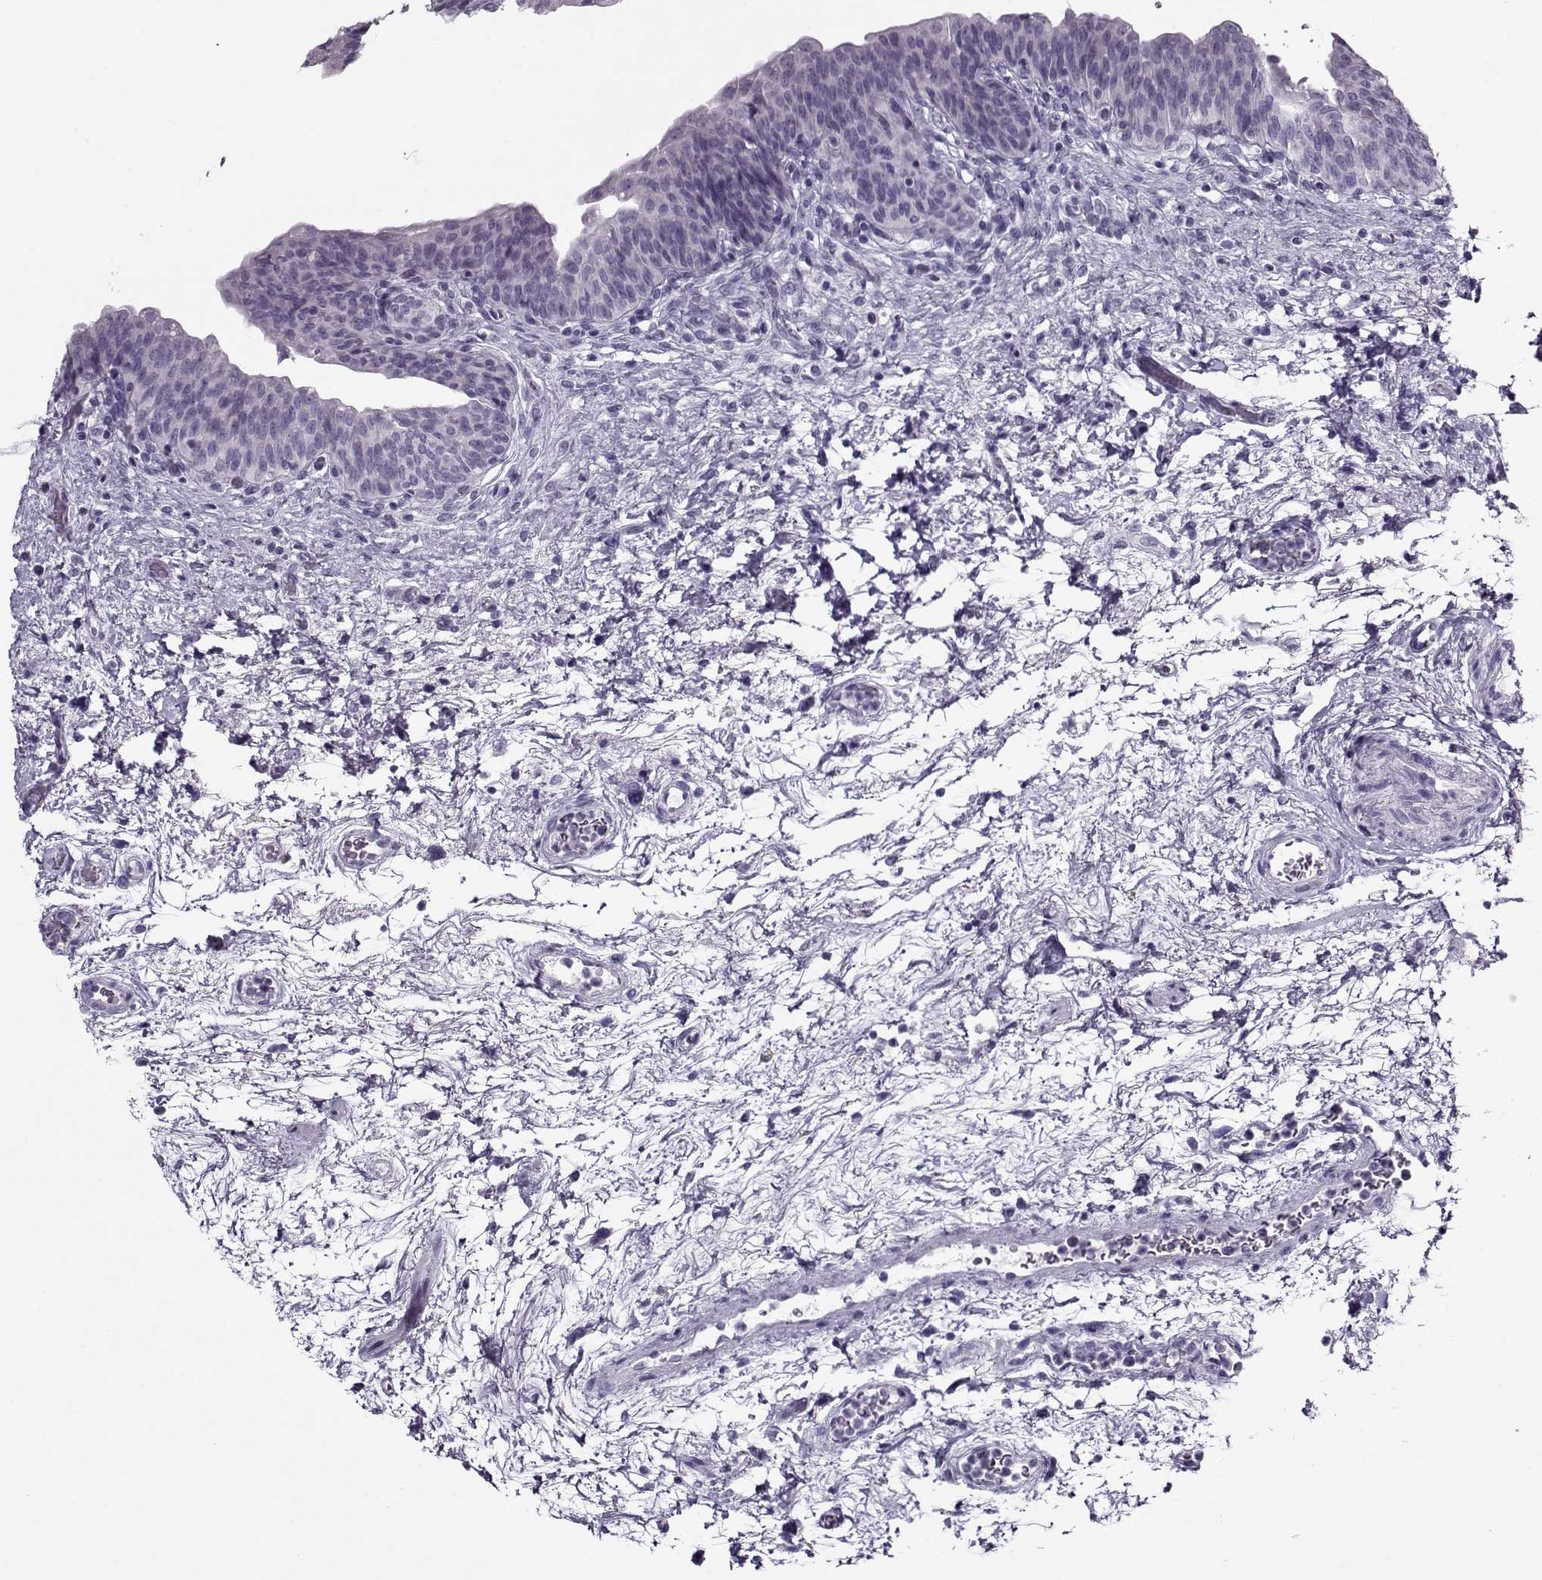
{"staining": {"intensity": "negative", "quantity": "none", "location": "none"}, "tissue": "urinary bladder", "cell_type": "Urothelial cells", "image_type": "normal", "snomed": [{"axis": "morphology", "description": "Normal tissue, NOS"}, {"axis": "topography", "description": "Urinary bladder"}], "caption": "This is an IHC photomicrograph of benign human urinary bladder. There is no expression in urothelial cells.", "gene": "GAGE10", "patient": {"sex": "male", "age": 69}}